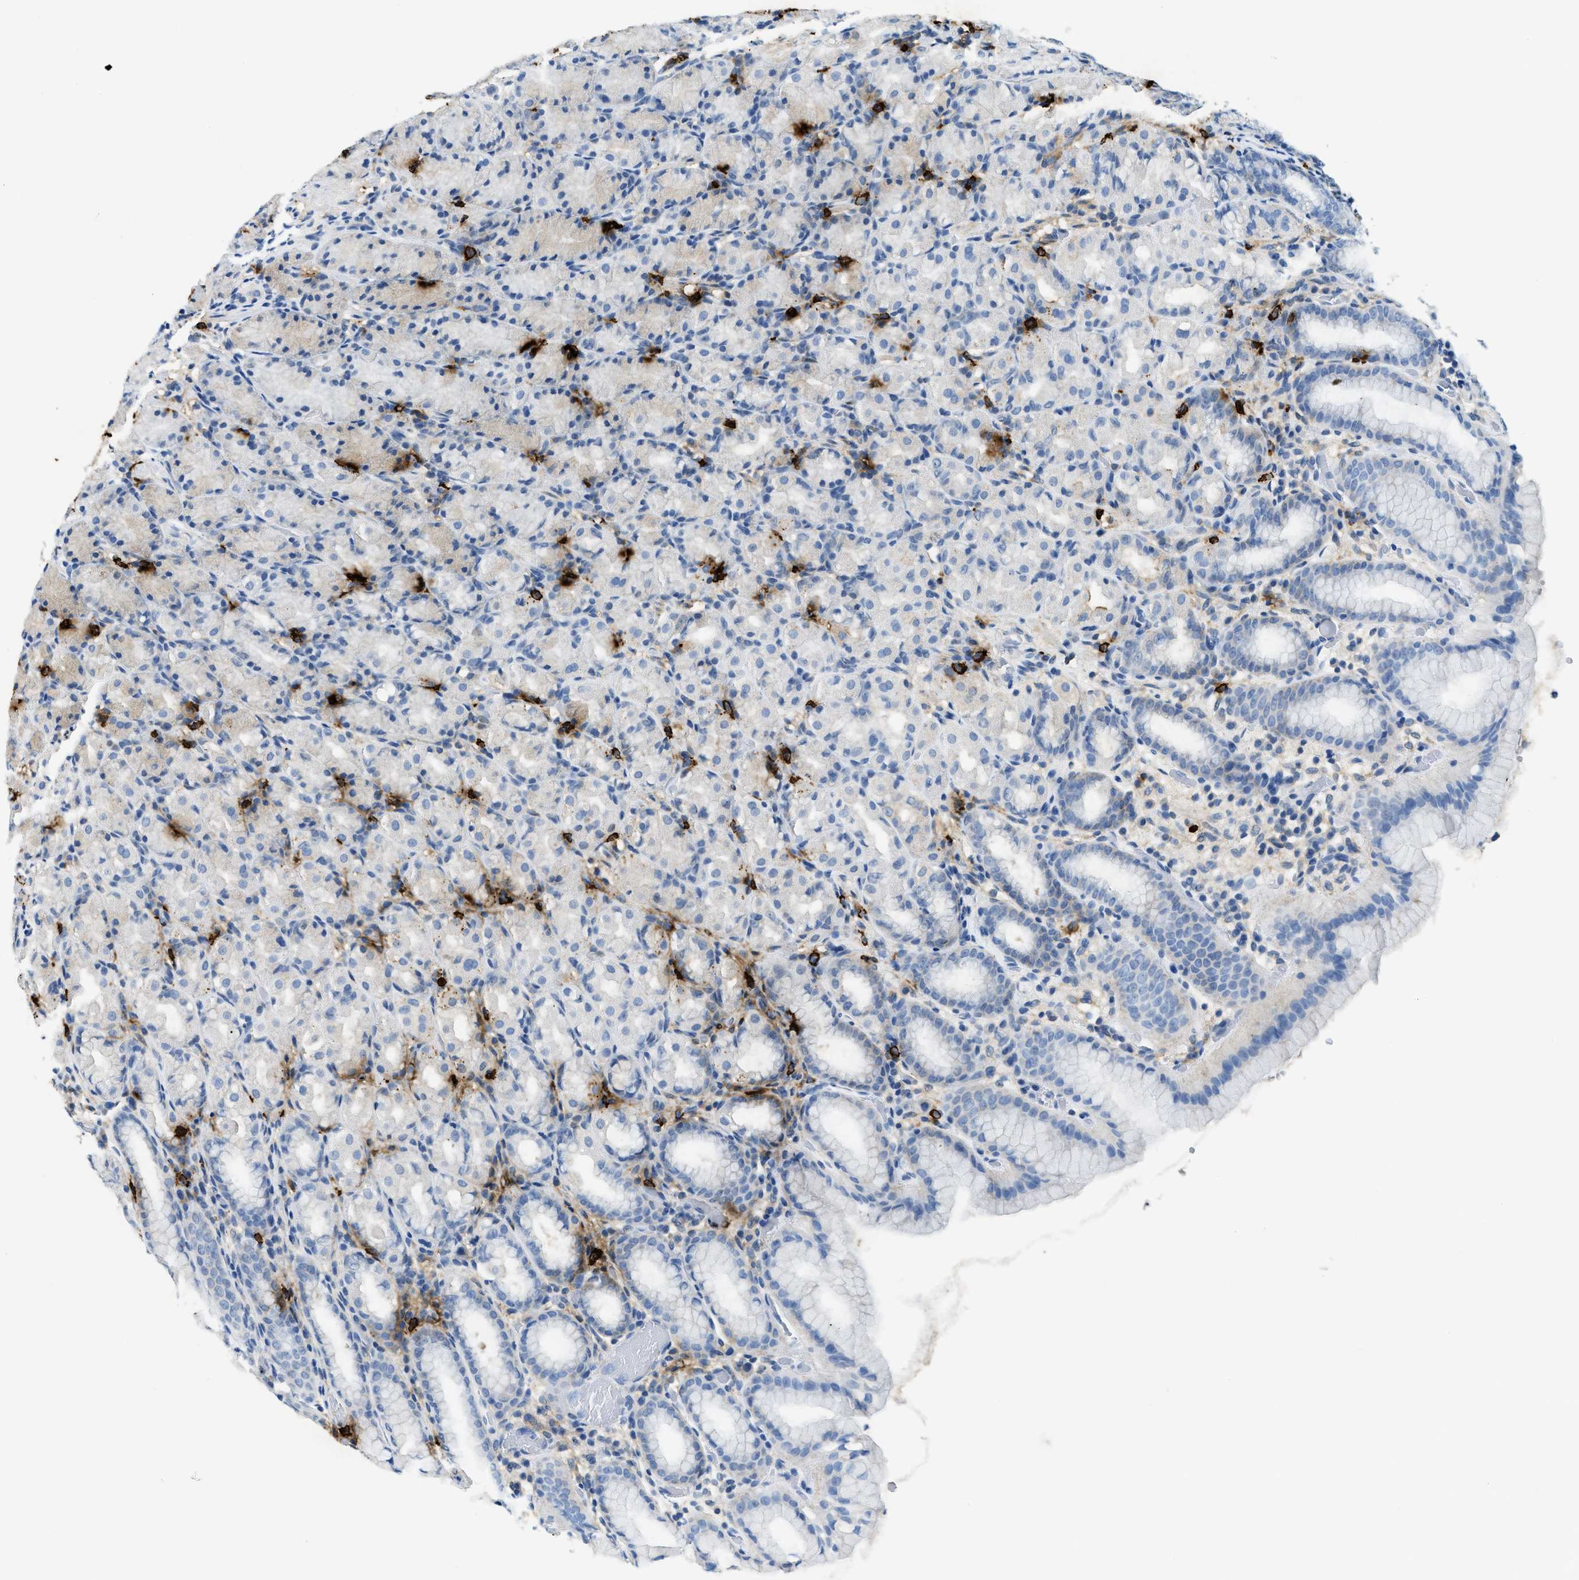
{"staining": {"intensity": "moderate", "quantity": "<25%", "location": "cytoplasmic/membranous"}, "tissue": "stomach", "cell_type": "Glandular cells", "image_type": "normal", "snomed": [{"axis": "morphology", "description": "Normal tissue, NOS"}, {"axis": "topography", "description": "Stomach, upper"}], "caption": "Glandular cells demonstrate moderate cytoplasmic/membranous positivity in approximately <25% of cells in normal stomach. (DAB (3,3'-diaminobenzidine) IHC, brown staining for protein, blue staining for nuclei).", "gene": "TPSAB1", "patient": {"sex": "male", "age": 68}}